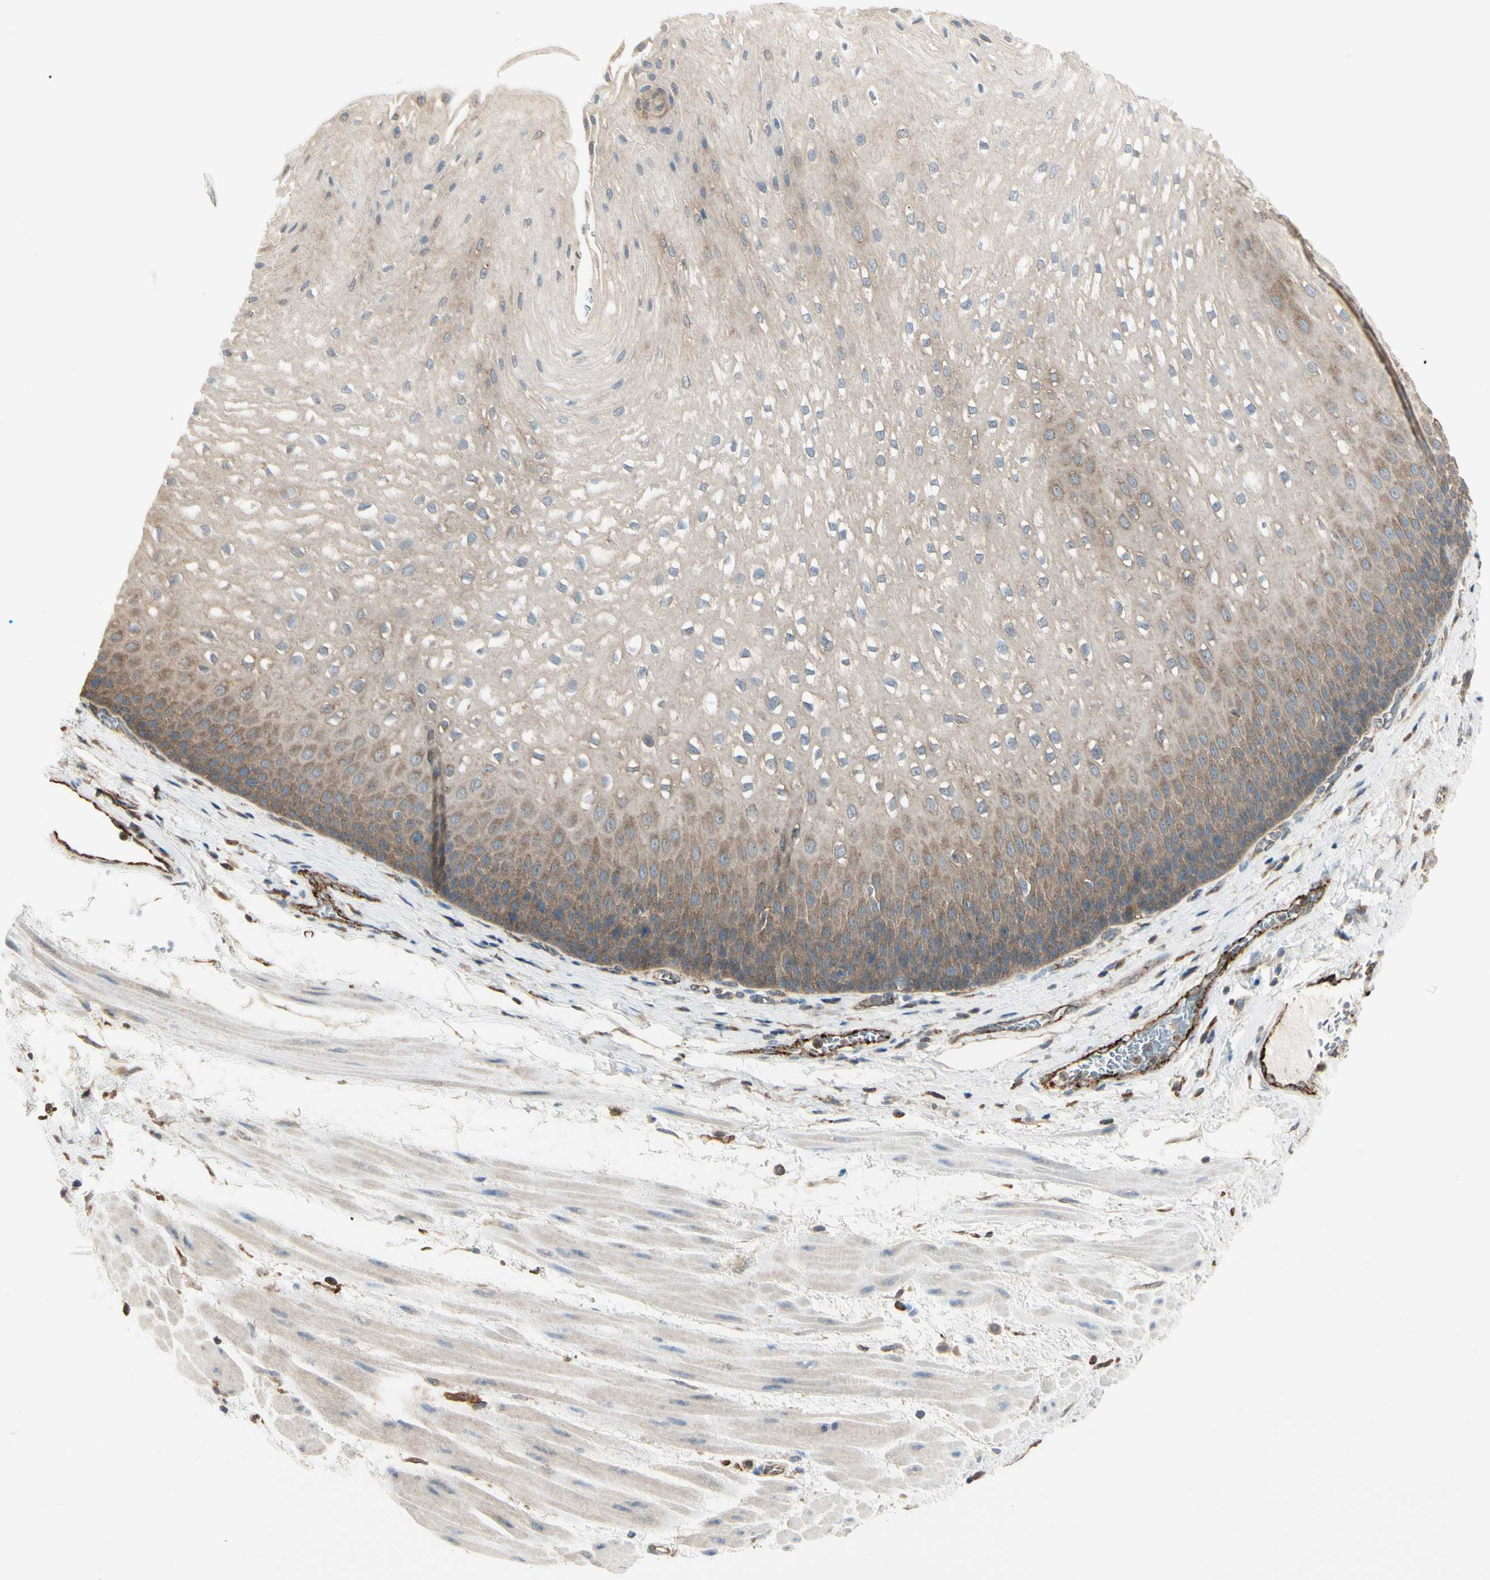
{"staining": {"intensity": "weak", "quantity": "<25%", "location": "cytoplasmic/membranous"}, "tissue": "esophagus", "cell_type": "Squamous epithelial cells", "image_type": "normal", "snomed": [{"axis": "morphology", "description": "Normal tissue, NOS"}, {"axis": "topography", "description": "Esophagus"}], "caption": "Immunohistochemistry histopathology image of benign esophagus stained for a protein (brown), which reveals no positivity in squamous epithelial cells.", "gene": "AGFG1", "patient": {"sex": "male", "age": 48}}